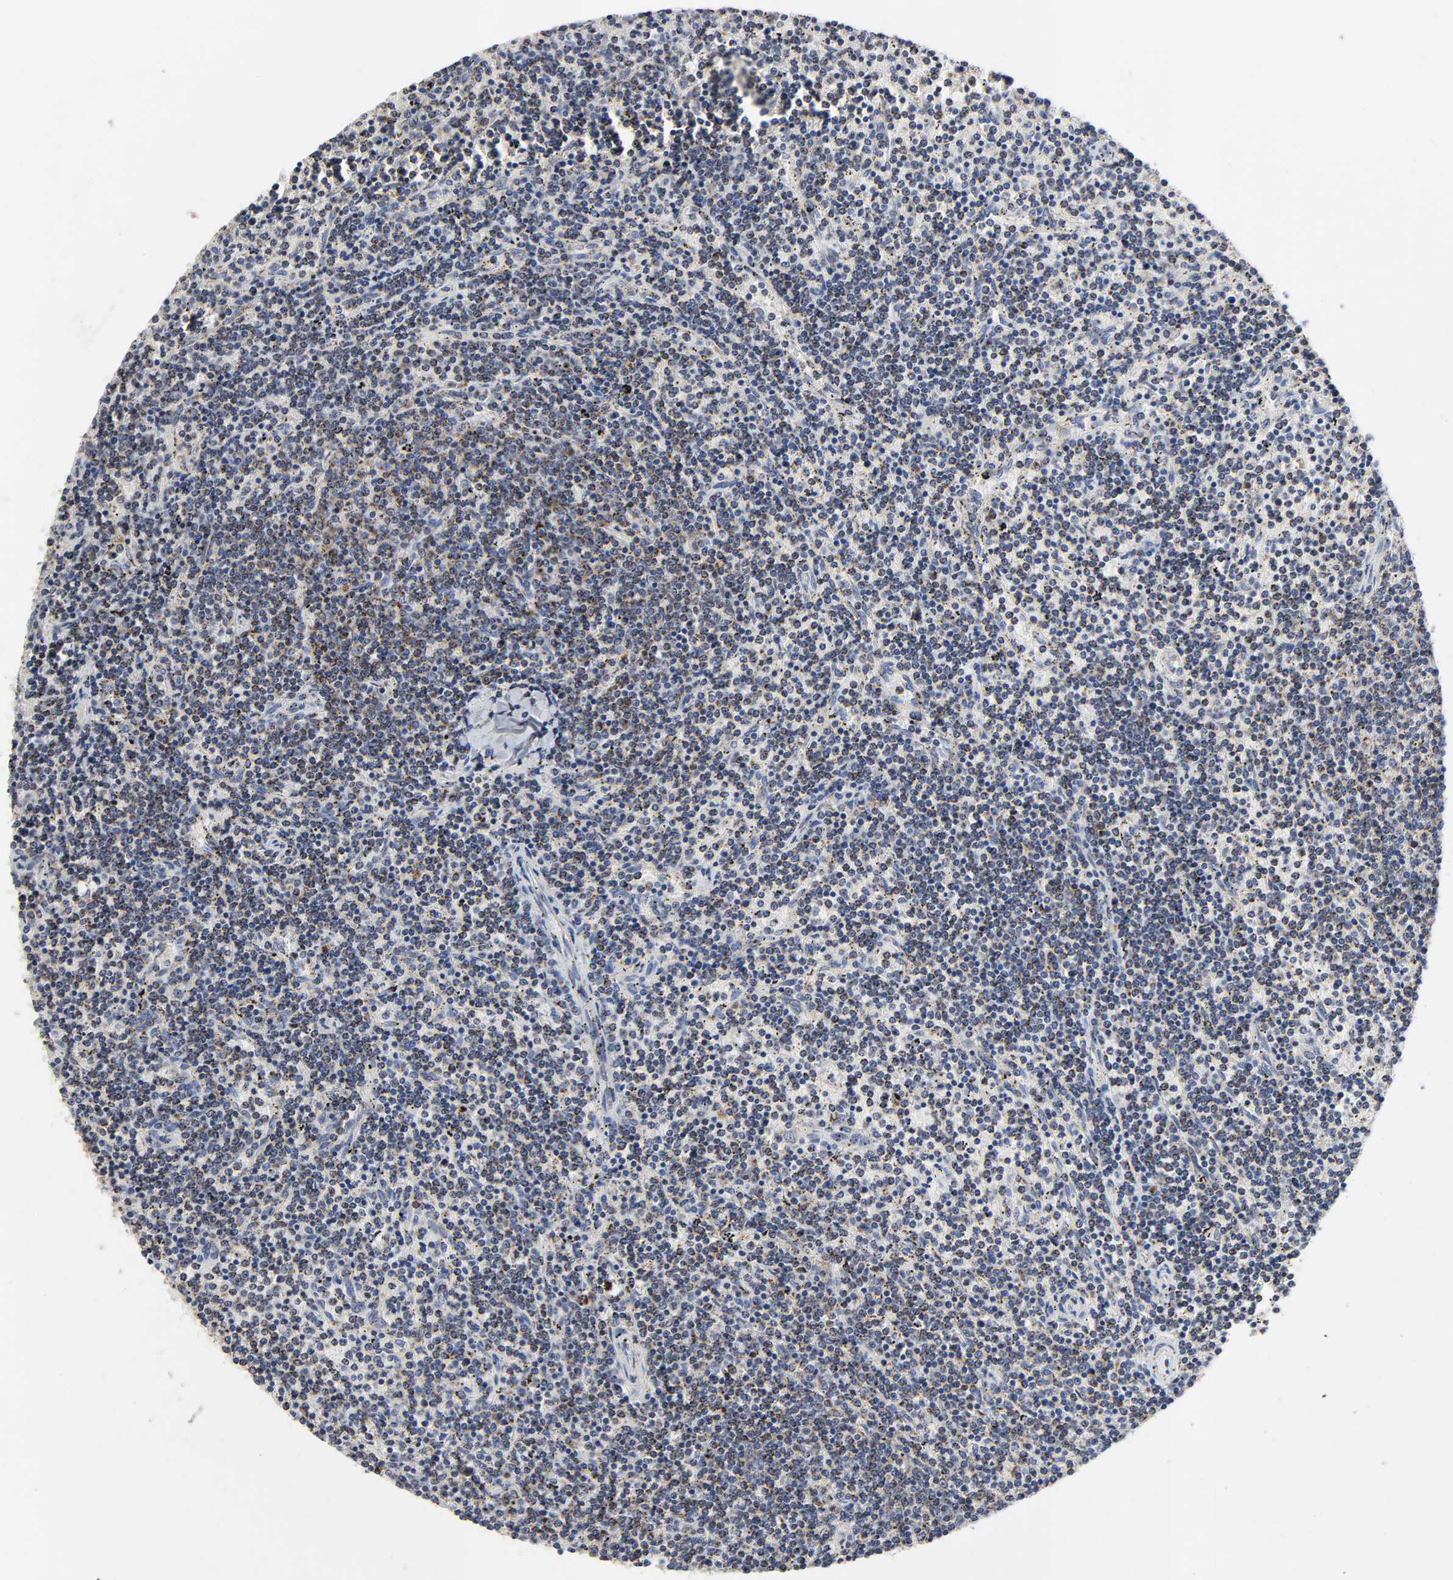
{"staining": {"intensity": "moderate", "quantity": ">75%", "location": "cytoplasmic/membranous"}, "tissue": "lymphoma", "cell_type": "Tumor cells", "image_type": "cancer", "snomed": [{"axis": "morphology", "description": "Malignant lymphoma, non-Hodgkin's type, Low grade"}, {"axis": "topography", "description": "Spleen"}], "caption": "A histopathology image of human malignant lymphoma, non-Hodgkin's type (low-grade) stained for a protein demonstrates moderate cytoplasmic/membranous brown staining in tumor cells. The protein of interest is shown in brown color, while the nuclei are stained blue.", "gene": "AOPEP", "patient": {"sex": "female", "age": 50}}